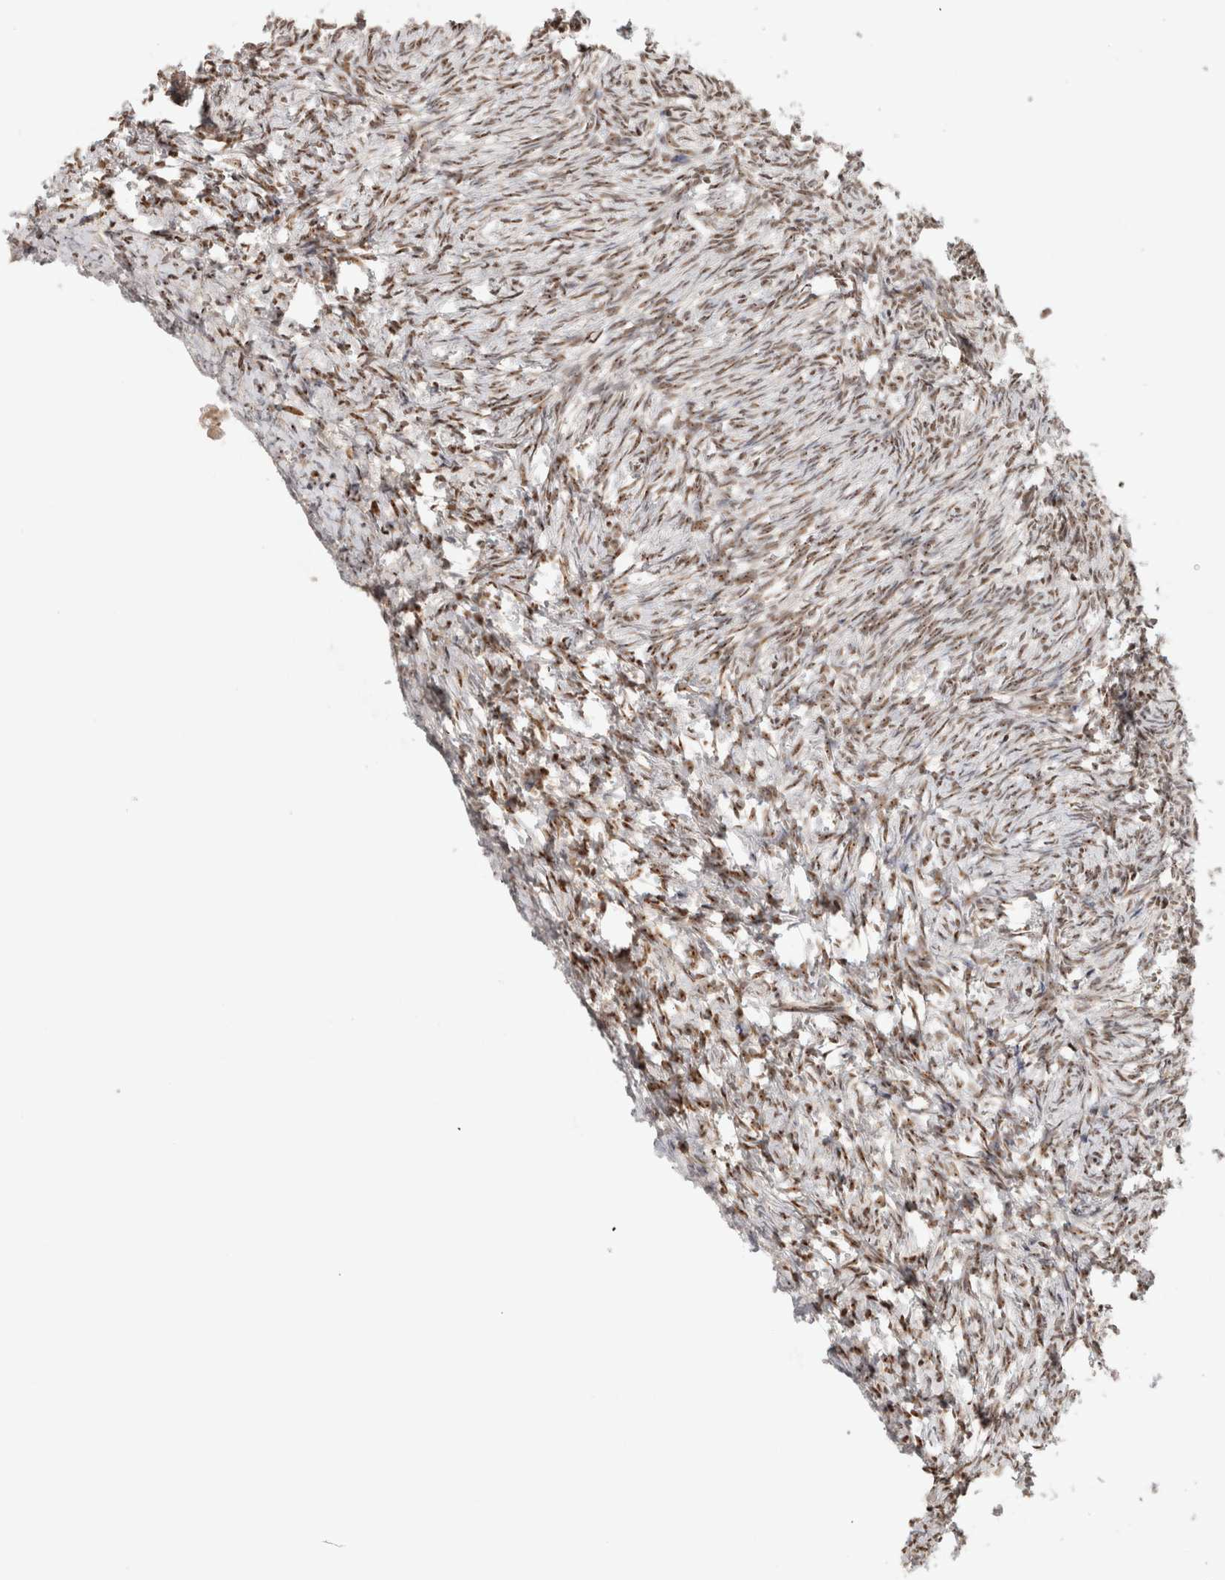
{"staining": {"intensity": "moderate", "quantity": ">75%", "location": "nuclear"}, "tissue": "ovary", "cell_type": "Follicle cells", "image_type": "normal", "snomed": [{"axis": "morphology", "description": "Normal tissue, NOS"}, {"axis": "topography", "description": "Ovary"}], "caption": "Immunohistochemical staining of normal ovary displays >75% levels of moderate nuclear protein staining in approximately >75% of follicle cells.", "gene": "EBNA1BP2", "patient": {"sex": "female", "age": 41}}